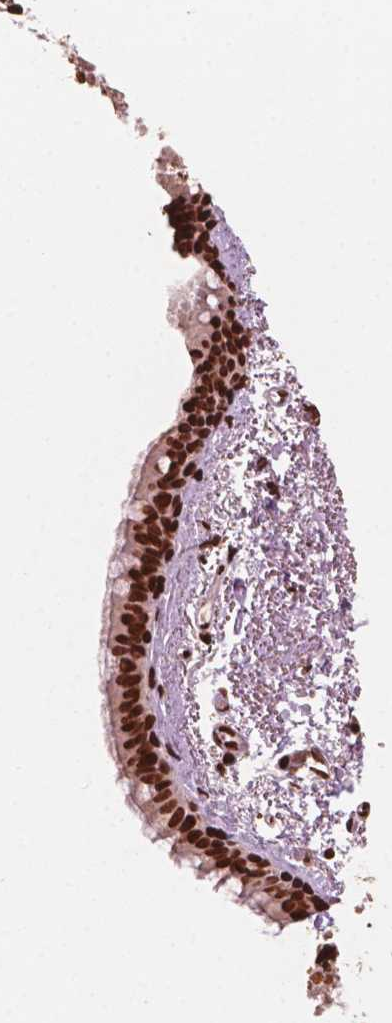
{"staining": {"intensity": "strong", "quantity": ">75%", "location": "nuclear"}, "tissue": "bronchus", "cell_type": "Respiratory epithelial cells", "image_type": "normal", "snomed": [{"axis": "morphology", "description": "Normal tissue, NOS"}, {"axis": "topography", "description": "Bronchus"}], "caption": "Strong nuclear expression is identified in approximately >75% of respiratory epithelial cells in normal bronchus.", "gene": "H3C7", "patient": {"sex": "female", "age": 61}}